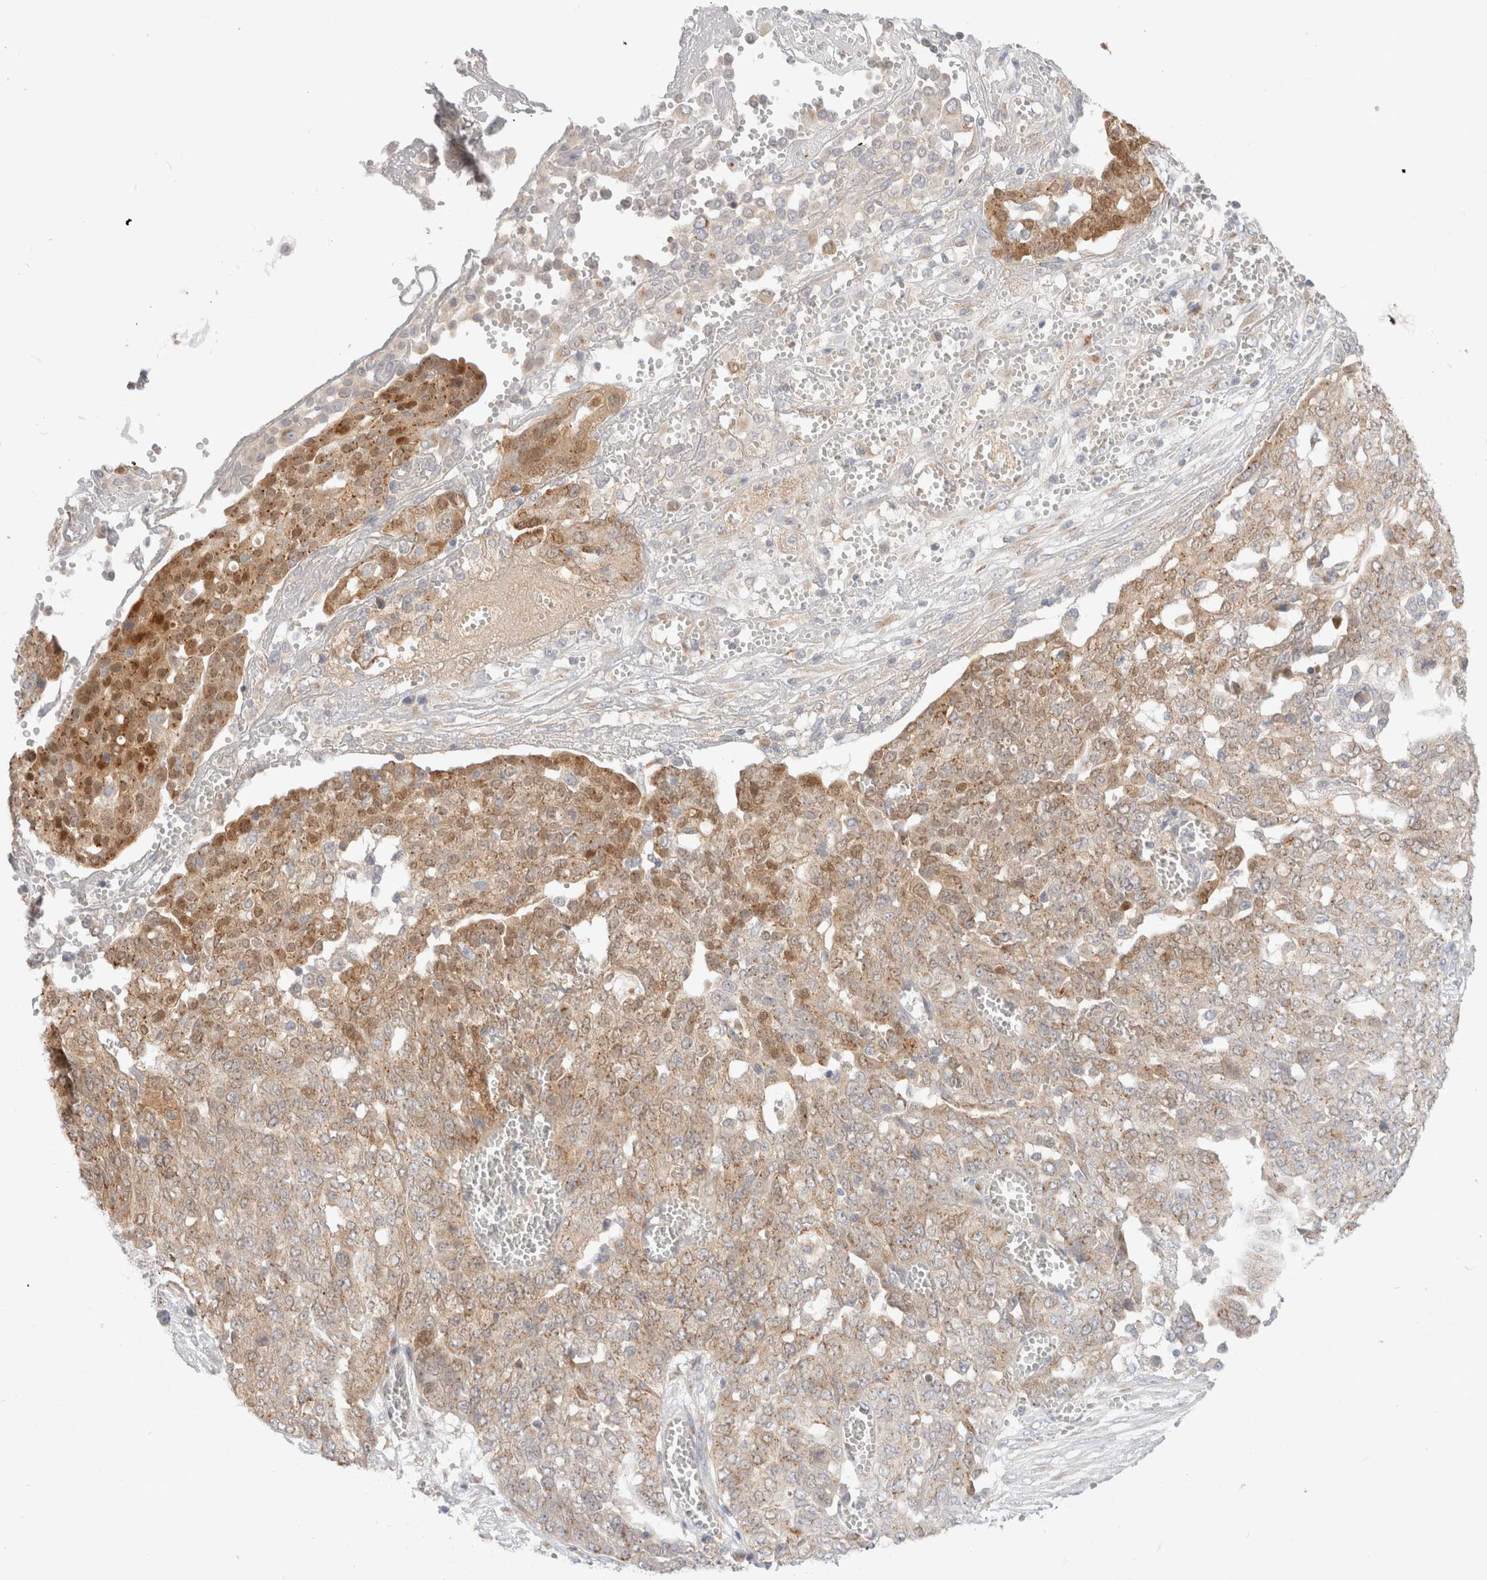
{"staining": {"intensity": "moderate", "quantity": "25%-75%", "location": "cytoplasmic/membranous,nuclear"}, "tissue": "ovarian cancer", "cell_type": "Tumor cells", "image_type": "cancer", "snomed": [{"axis": "morphology", "description": "Cystadenocarcinoma, serous, NOS"}, {"axis": "topography", "description": "Soft tissue"}, {"axis": "topography", "description": "Ovary"}], "caption": "An image of human ovarian cancer stained for a protein displays moderate cytoplasmic/membranous and nuclear brown staining in tumor cells. (DAB IHC with brightfield microscopy, high magnification).", "gene": "EFCAB13", "patient": {"sex": "female", "age": 57}}